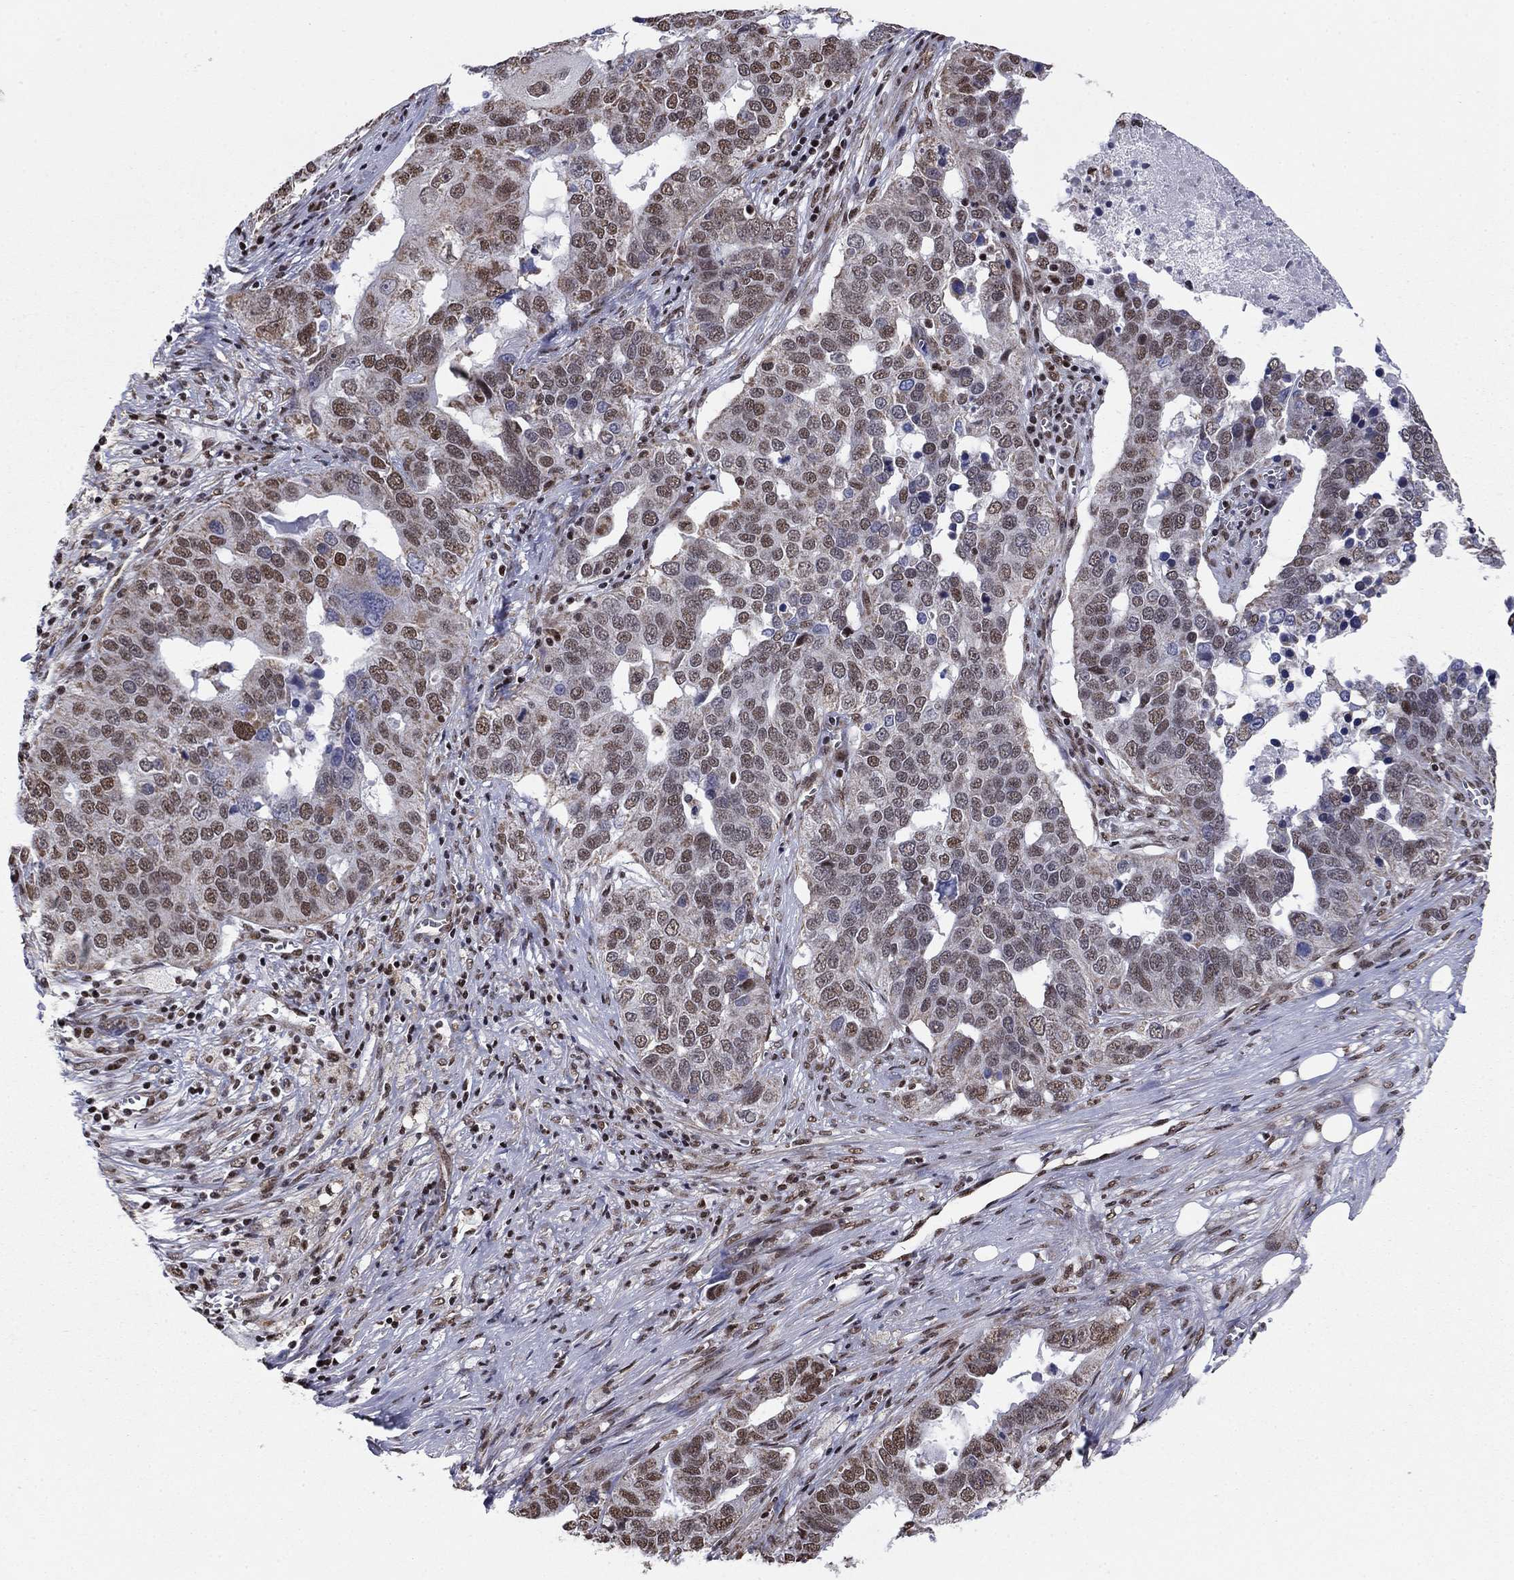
{"staining": {"intensity": "moderate", "quantity": "25%-75%", "location": "nuclear"}, "tissue": "ovarian cancer", "cell_type": "Tumor cells", "image_type": "cancer", "snomed": [{"axis": "morphology", "description": "Carcinoma, endometroid"}, {"axis": "topography", "description": "Soft tissue"}, {"axis": "topography", "description": "Ovary"}], "caption": "A brown stain shows moderate nuclear positivity of a protein in ovarian cancer tumor cells.", "gene": "N4BP2", "patient": {"sex": "female", "age": 52}}